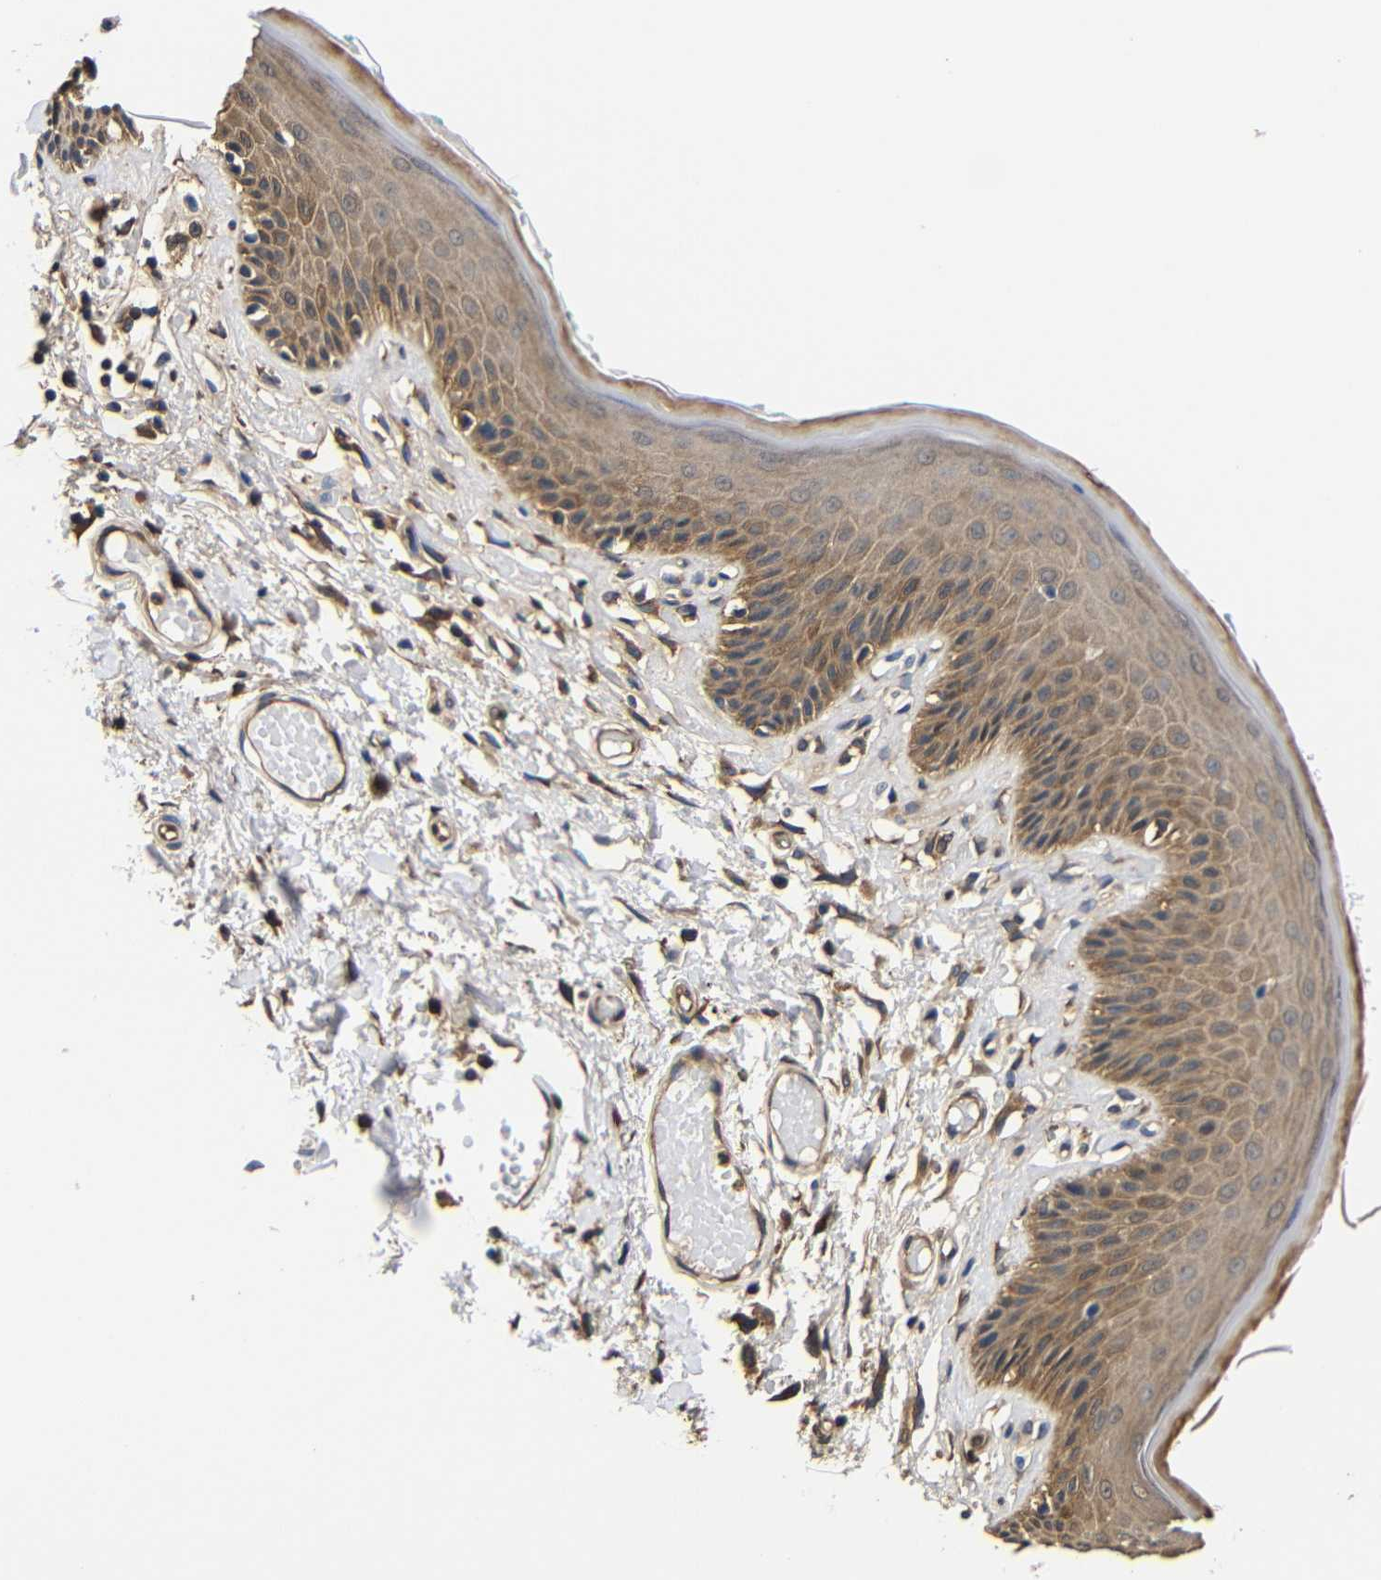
{"staining": {"intensity": "moderate", "quantity": ">75%", "location": "cytoplasmic/membranous"}, "tissue": "skin", "cell_type": "Epidermal cells", "image_type": "normal", "snomed": [{"axis": "morphology", "description": "Normal tissue, NOS"}, {"axis": "topography", "description": "Vulva"}], "caption": "The immunohistochemical stain shows moderate cytoplasmic/membranous expression in epidermal cells of benign skin. The protein of interest is stained brown, and the nuclei are stained in blue (DAB (3,3'-diaminobenzidine) IHC with brightfield microscopy, high magnification).", "gene": "LRRCC1", "patient": {"sex": "female", "age": 73}}